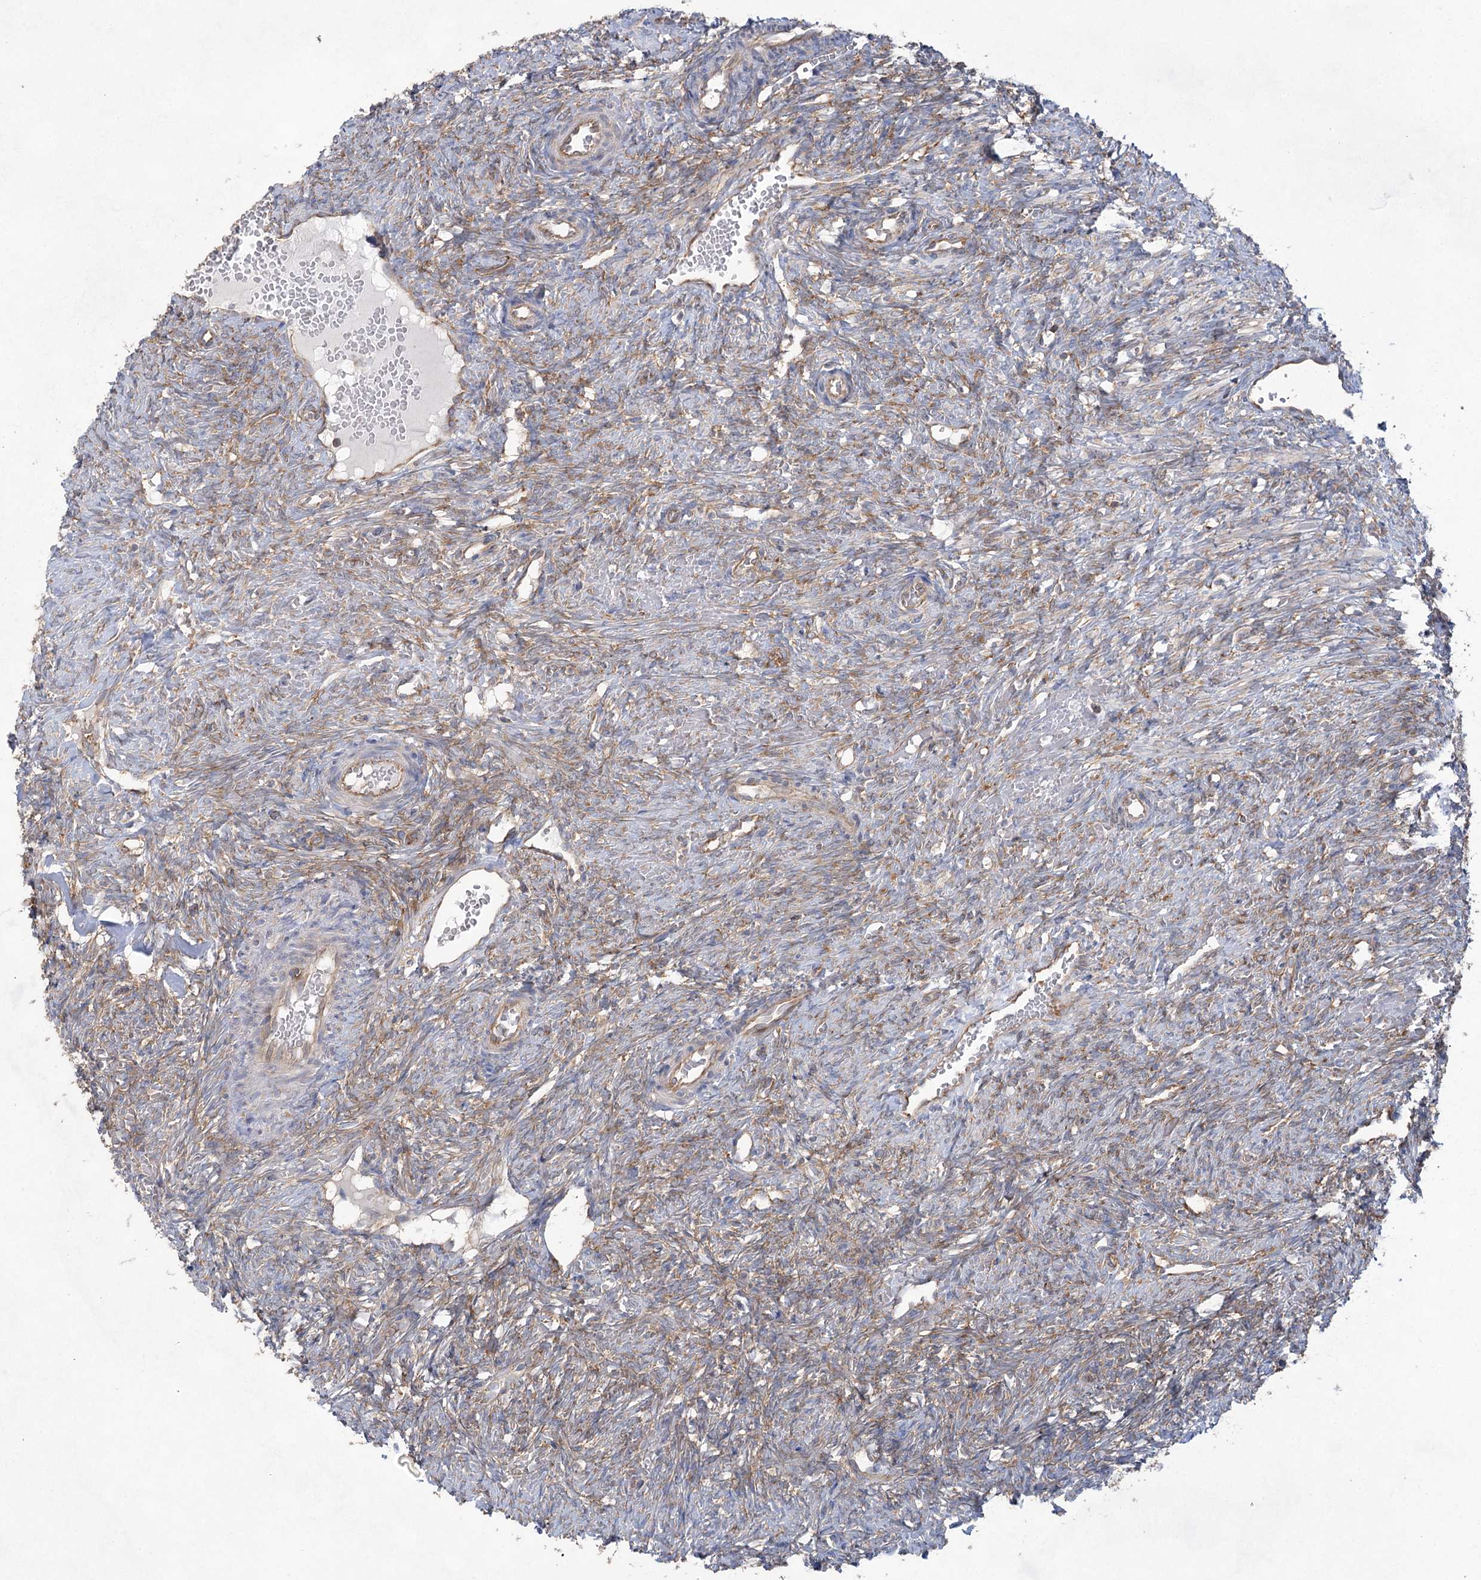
{"staining": {"intensity": "moderate", "quantity": ">75%", "location": "cytoplasmic/membranous"}, "tissue": "ovary", "cell_type": "Follicle cells", "image_type": "normal", "snomed": [{"axis": "morphology", "description": "Normal tissue, NOS"}, {"axis": "topography", "description": "Ovary"}], "caption": "A micrograph of ovary stained for a protein demonstrates moderate cytoplasmic/membranous brown staining in follicle cells.", "gene": "EIF3A", "patient": {"sex": "female", "age": 41}}